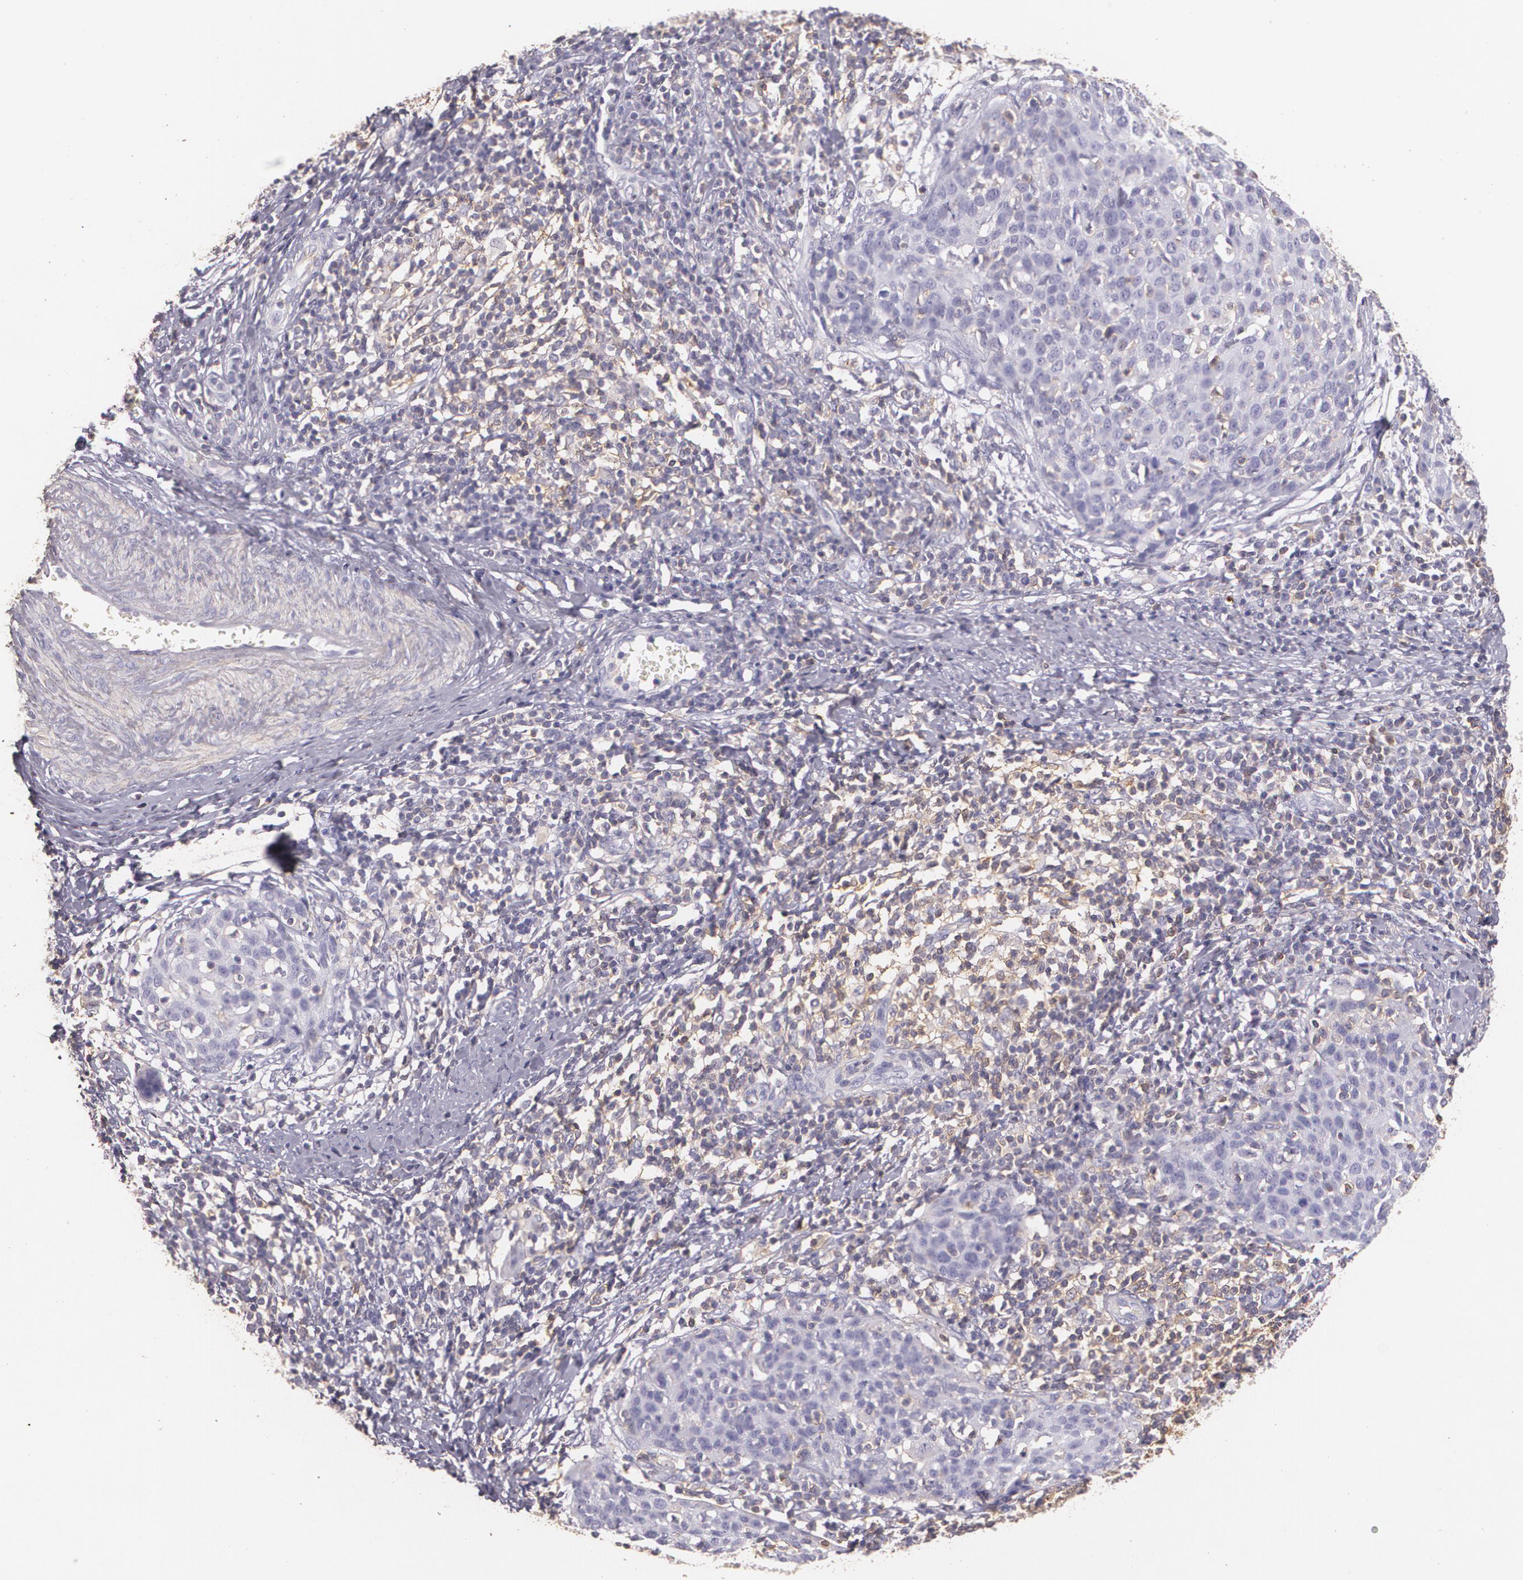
{"staining": {"intensity": "negative", "quantity": "none", "location": "none"}, "tissue": "cervical cancer", "cell_type": "Tumor cells", "image_type": "cancer", "snomed": [{"axis": "morphology", "description": "Squamous cell carcinoma, NOS"}, {"axis": "topography", "description": "Cervix"}], "caption": "Immunohistochemical staining of human cervical squamous cell carcinoma reveals no significant positivity in tumor cells.", "gene": "TGFBR1", "patient": {"sex": "female", "age": 39}}